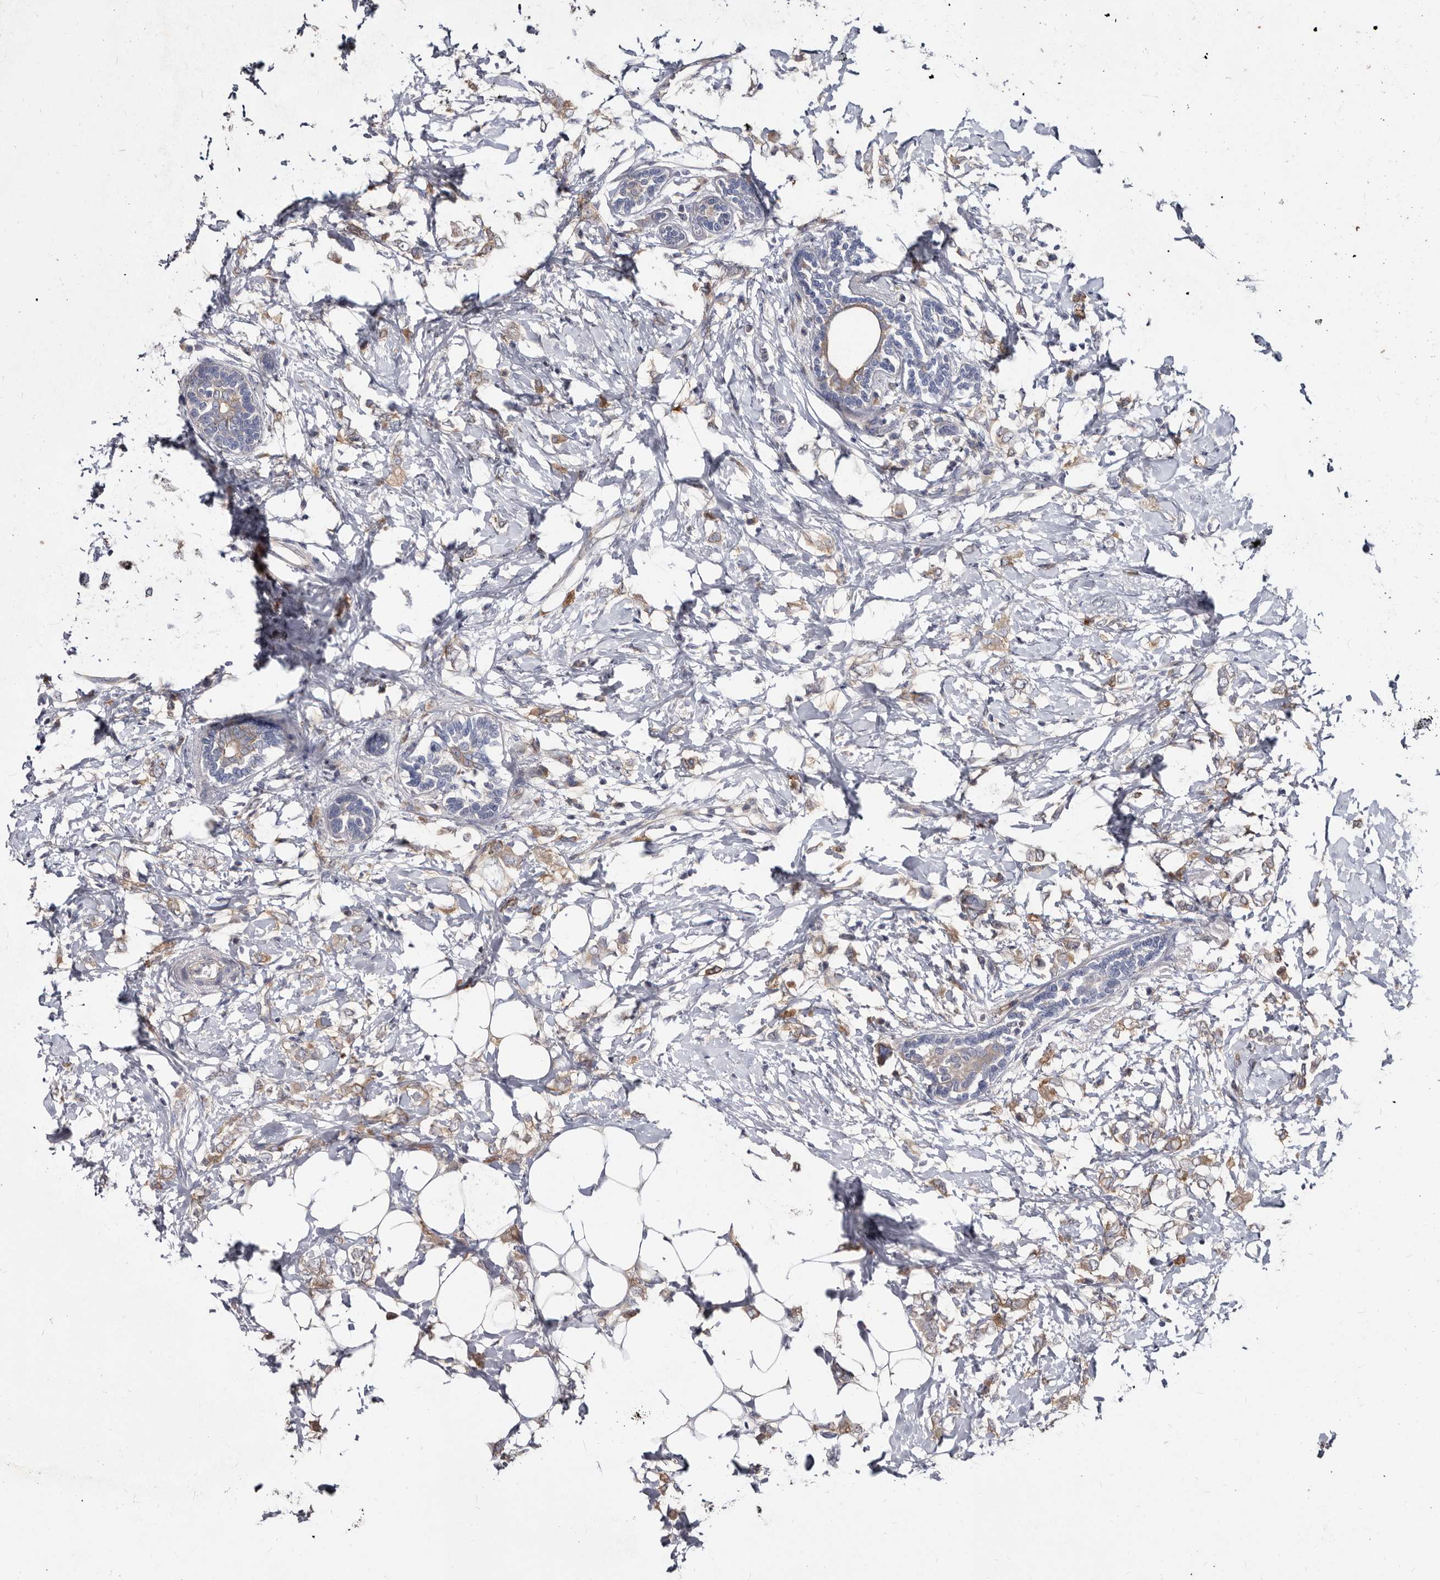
{"staining": {"intensity": "moderate", "quantity": "25%-75%", "location": "cytoplasmic/membranous"}, "tissue": "breast cancer", "cell_type": "Tumor cells", "image_type": "cancer", "snomed": [{"axis": "morphology", "description": "Normal tissue, NOS"}, {"axis": "morphology", "description": "Lobular carcinoma"}, {"axis": "topography", "description": "Breast"}], "caption": "Immunohistochemical staining of breast lobular carcinoma exhibits medium levels of moderate cytoplasmic/membranous protein expression in about 25%-75% of tumor cells.", "gene": "ABCF2", "patient": {"sex": "female", "age": 47}}